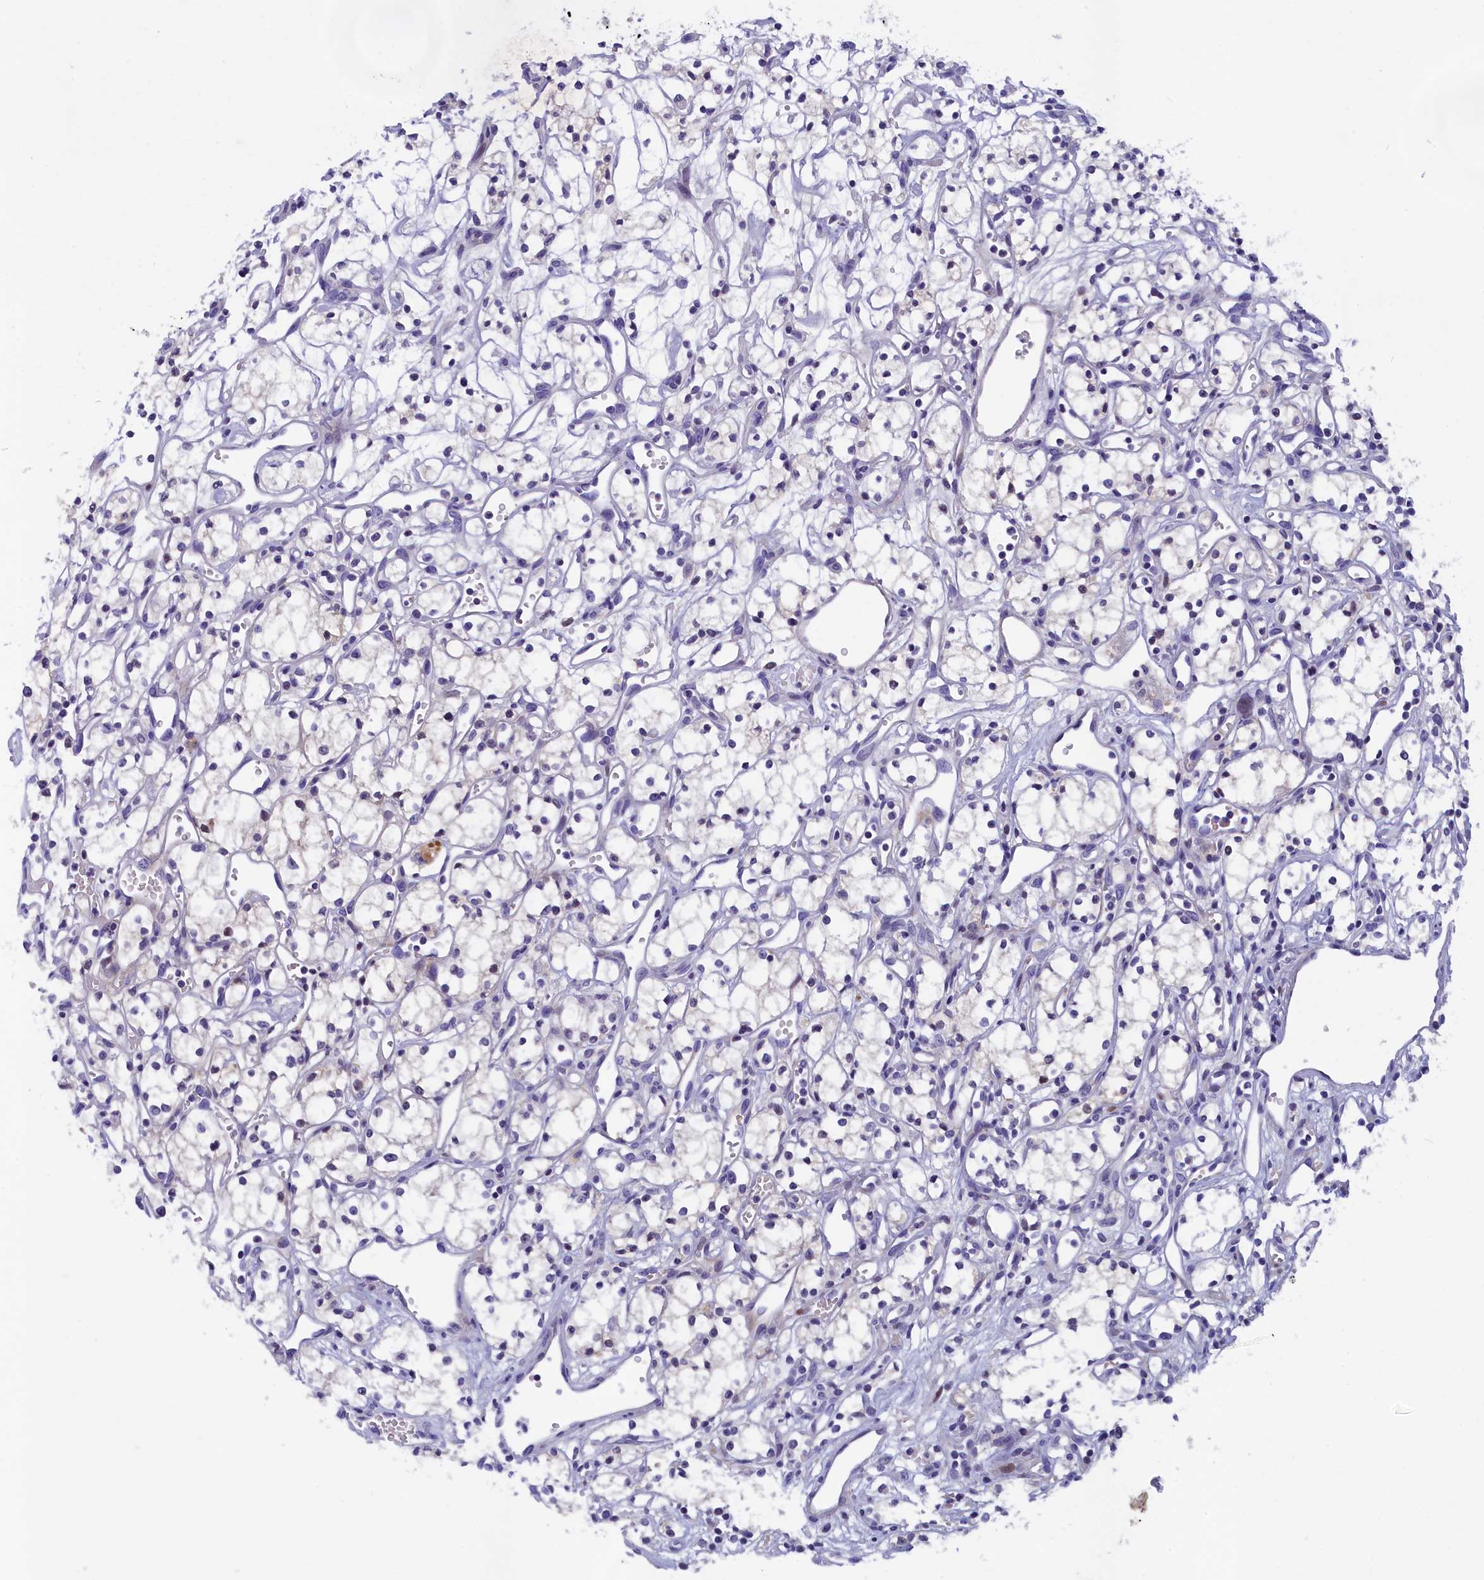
{"staining": {"intensity": "negative", "quantity": "none", "location": "none"}, "tissue": "renal cancer", "cell_type": "Tumor cells", "image_type": "cancer", "snomed": [{"axis": "morphology", "description": "Adenocarcinoma, NOS"}, {"axis": "topography", "description": "Kidney"}], "caption": "This is an IHC micrograph of adenocarcinoma (renal). There is no staining in tumor cells.", "gene": "NKPD1", "patient": {"sex": "male", "age": 59}}